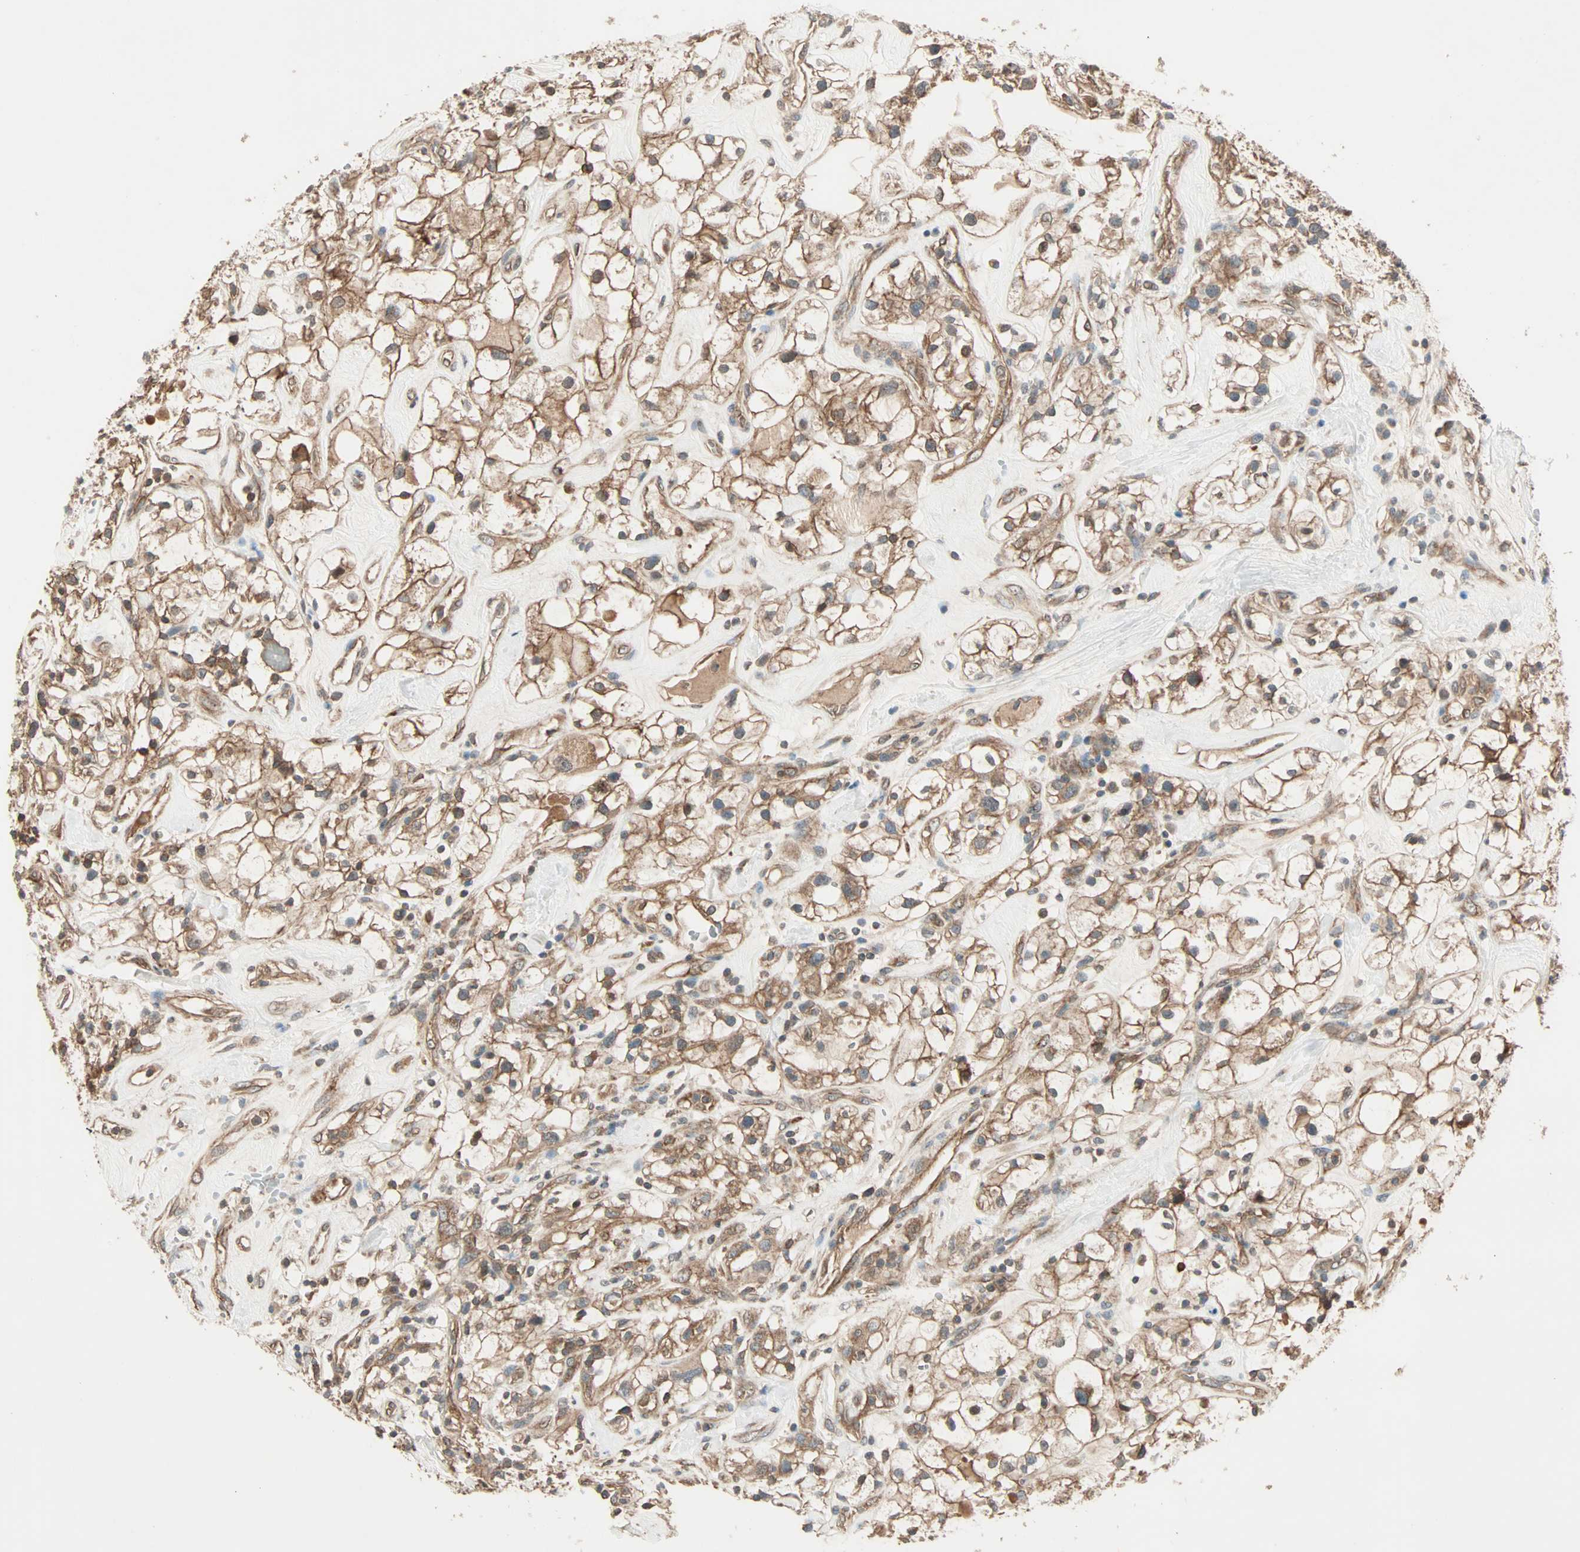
{"staining": {"intensity": "moderate", "quantity": ">75%", "location": "cytoplasmic/membranous"}, "tissue": "renal cancer", "cell_type": "Tumor cells", "image_type": "cancer", "snomed": [{"axis": "morphology", "description": "Adenocarcinoma, NOS"}, {"axis": "topography", "description": "Kidney"}], "caption": "A high-resolution image shows immunohistochemistry staining of adenocarcinoma (renal), which demonstrates moderate cytoplasmic/membranous staining in approximately >75% of tumor cells.", "gene": "MAP3K21", "patient": {"sex": "female", "age": 60}}